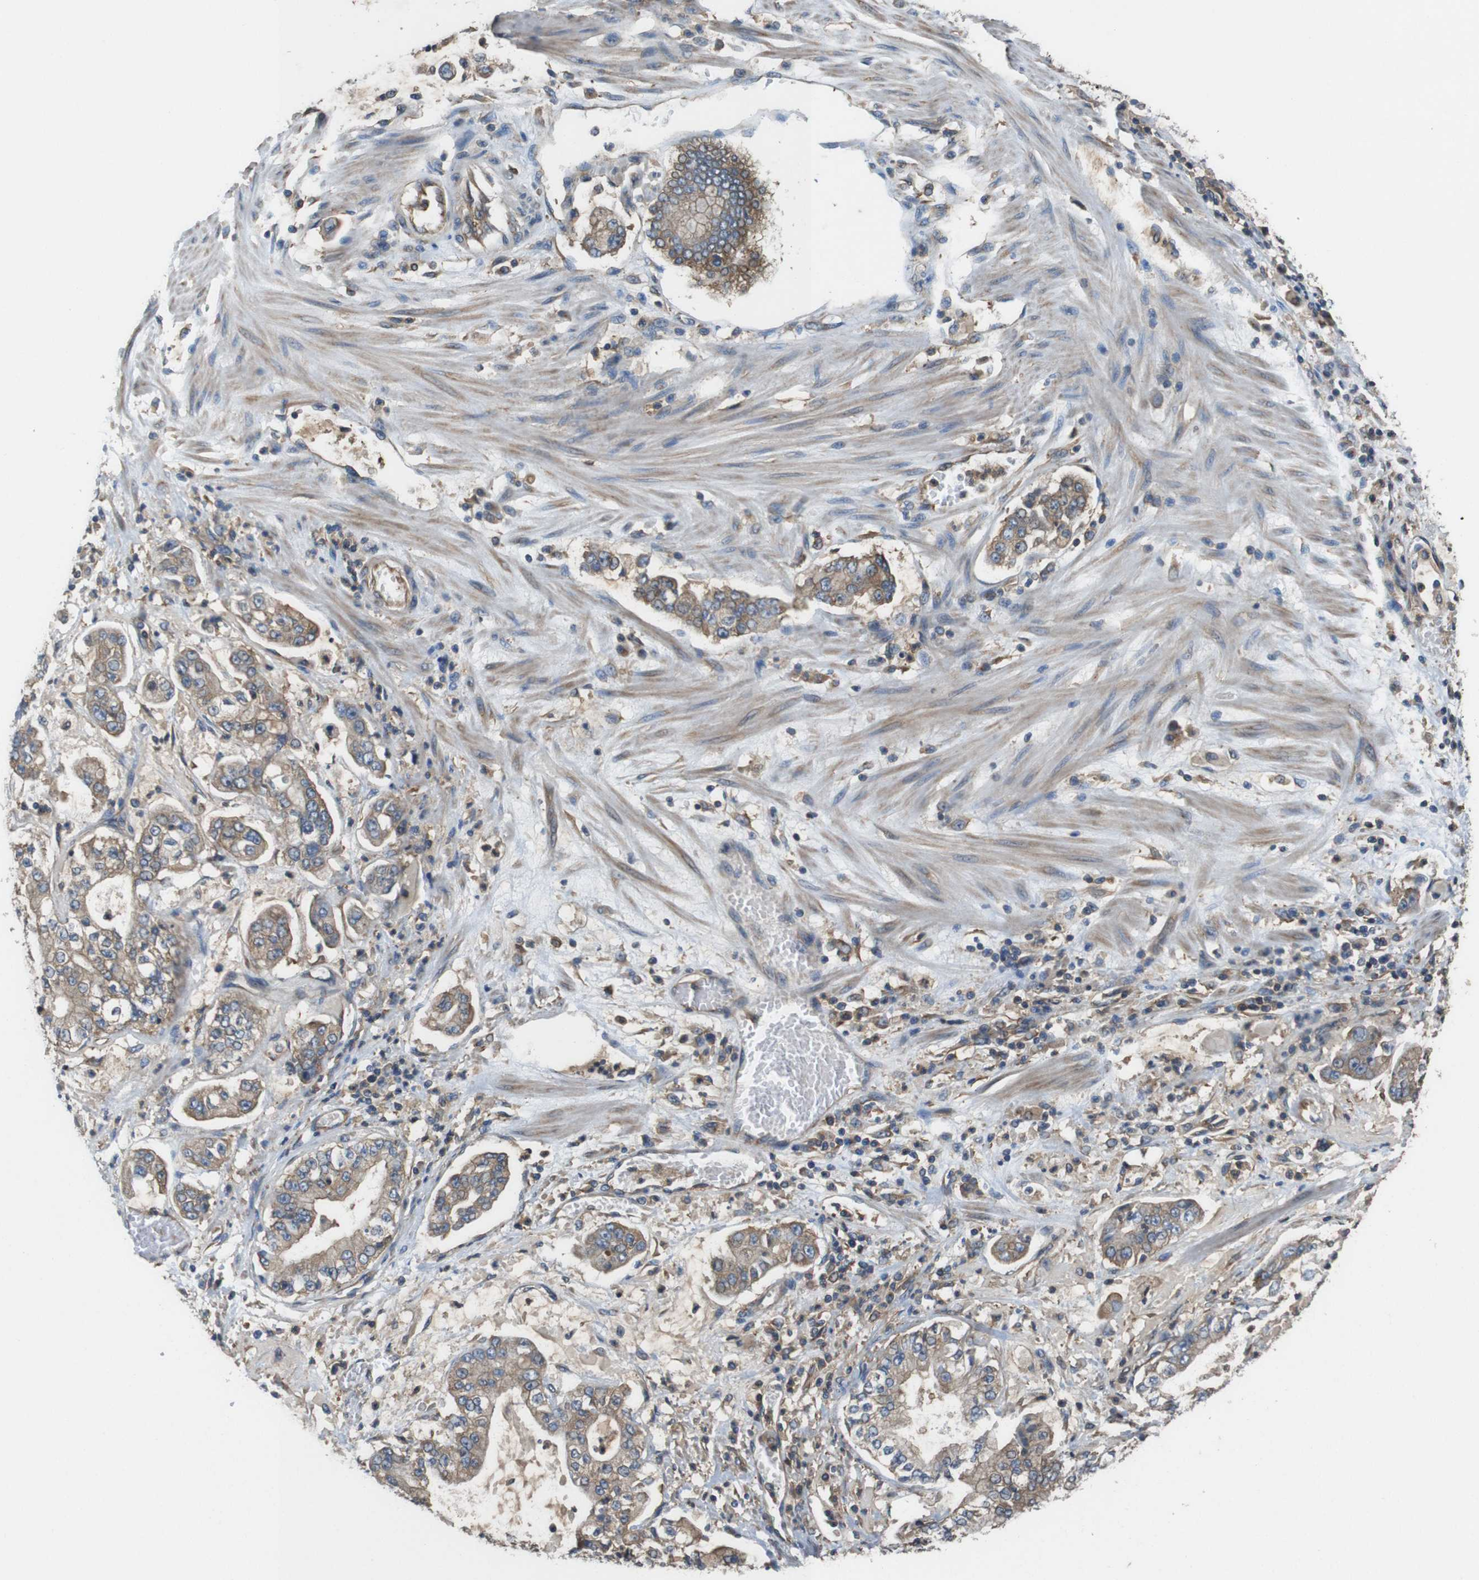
{"staining": {"intensity": "moderate", "quantity": ">75%", "location": "cytoplasmic/membranous"}, "tissue": "stomach cancer", "cell_type": "Tumor cells", "image_type": "cancer", "snomed": [{"axis": "morphology", "description": "Adenocarcinoma, NOS"}, {"axis": "topography", "description": "Stomach"}], "caption": "Stomach adenocarcinoma was stained to show a protein in brown. There is medium levels of moderate cytoplasmic/membranous expression in about >75% of tumor cells.", "gene": "DCTN1", "patient": {"sex": "male", "age": 76}}